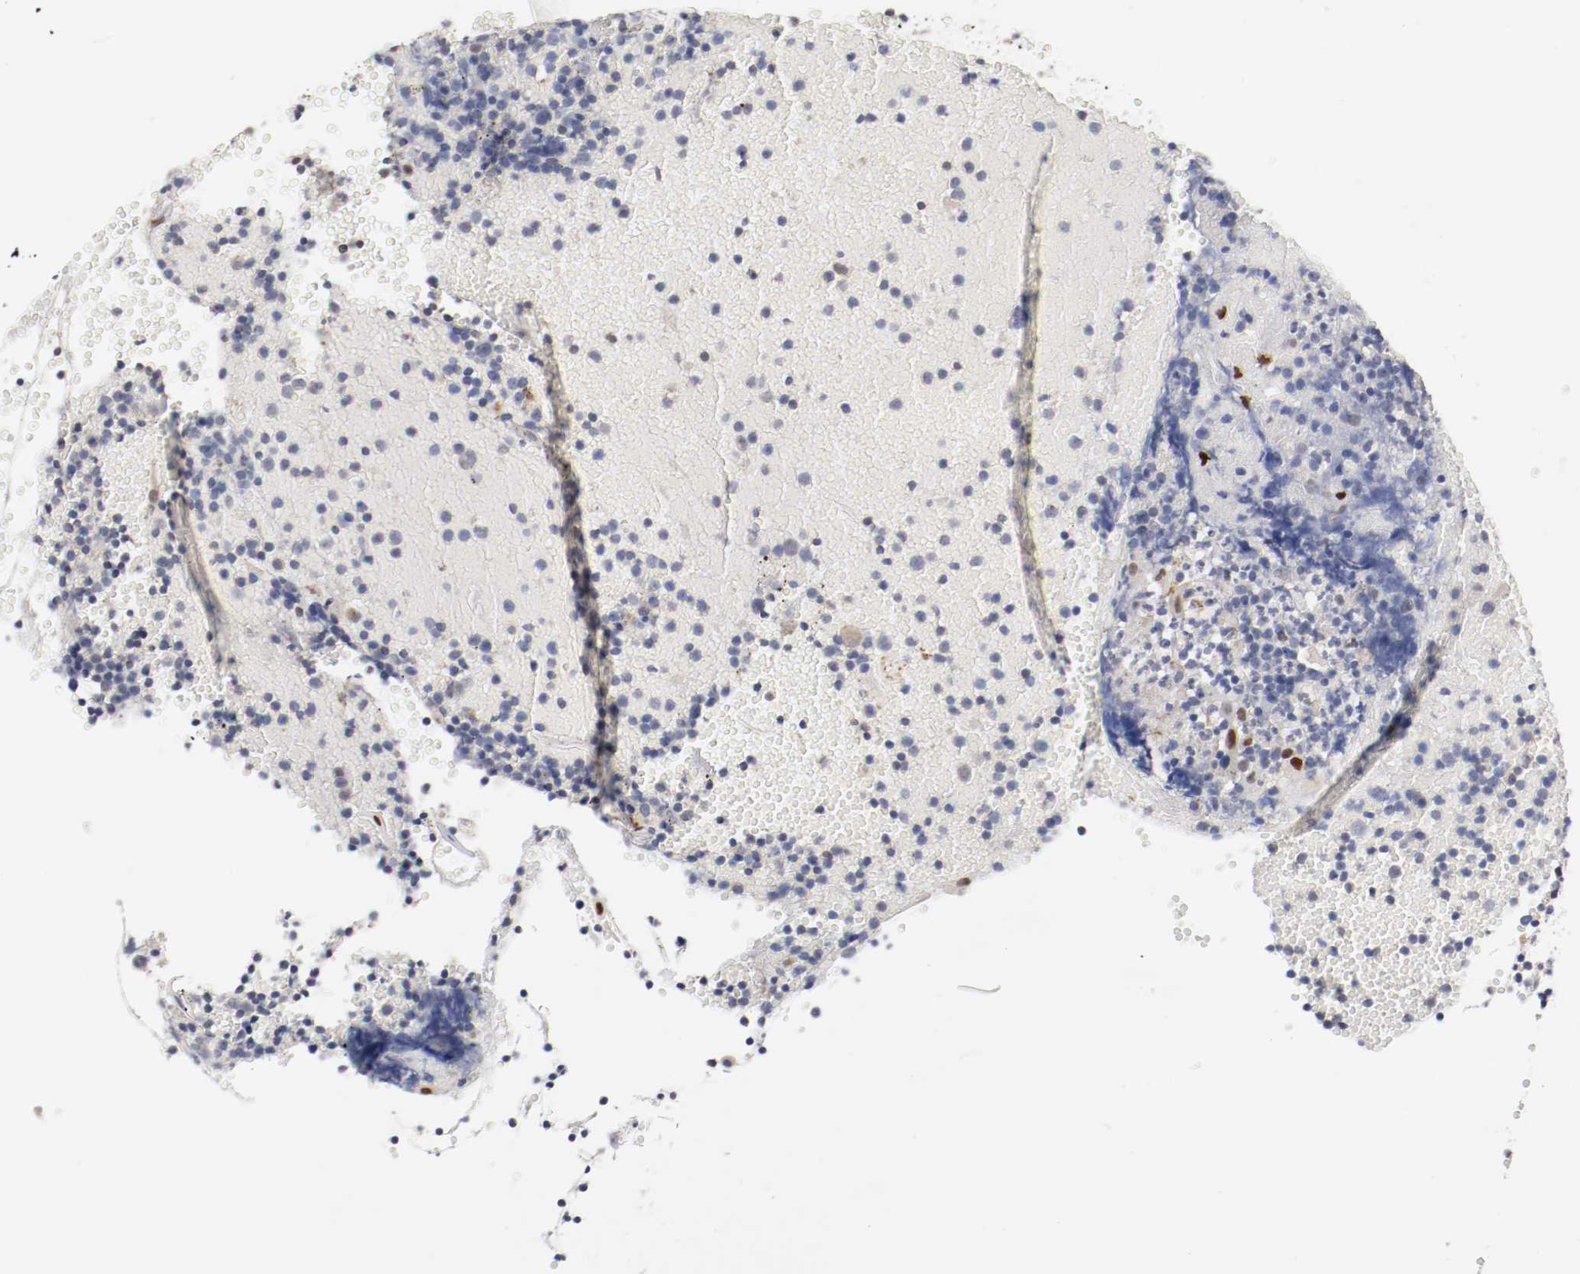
{"staining": {"intensity": "negative", "quantity": "none", "location": "none"}, "tissue": "tonsil", "cell_type": "Germinal center cells", "image_type": "normal", "snomed": [{"axis": "morphology", "description": "Normal tissue, NOS"}, {"axis": "topography", "description": "Tonsil"}], "caption": "IHC image of normal tonsil: tonsil stained with DAB displays no significant protein staining in germinal center cells. The staining was performed using DAB to visualize the protein expression in brown, while the nuclei were stained in blue with hematoxylin (Magnification: 20x).", "gene": "FOSL2", "patient": {"sex": "female", "age": 40}}